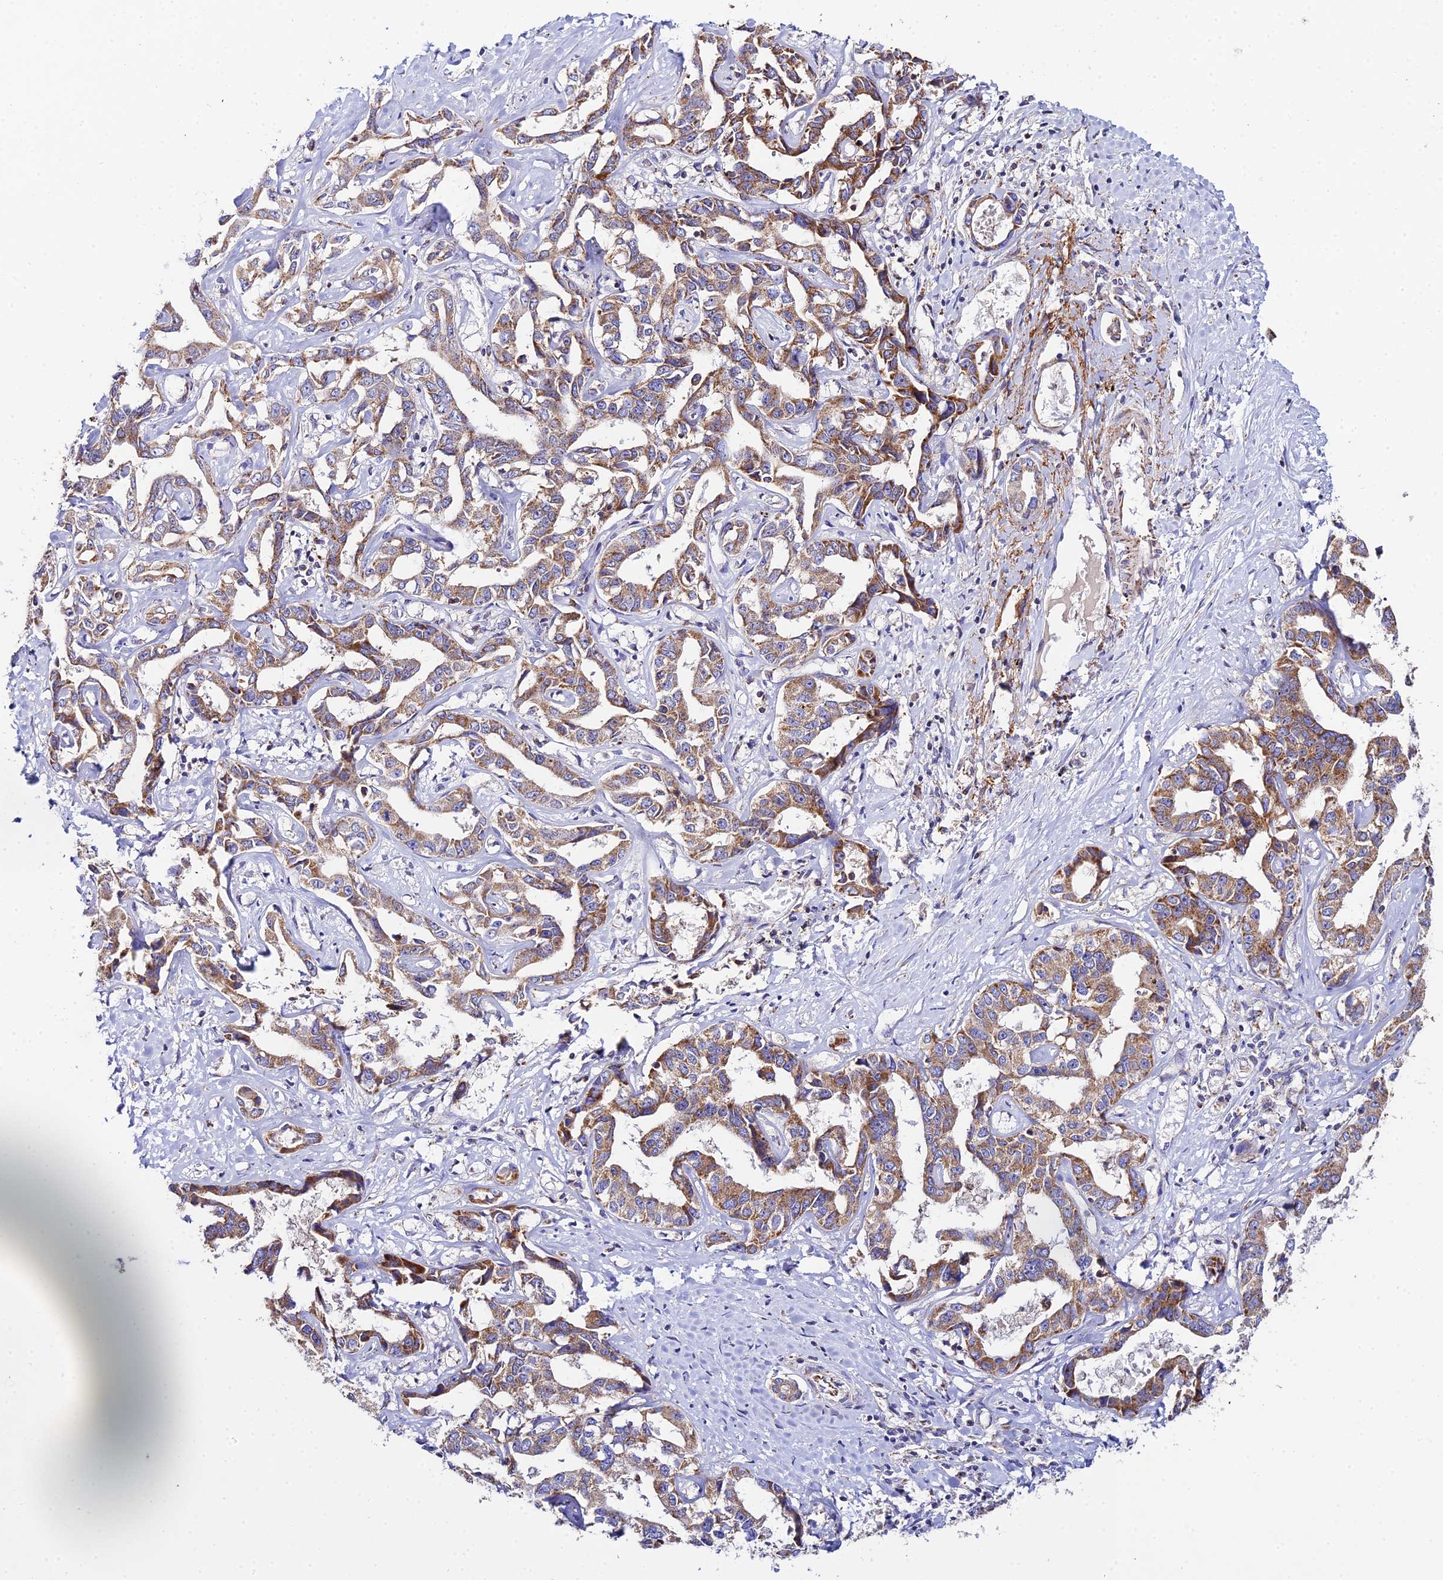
{"staining": {"intensity": "moderate", "quantity": ">75%", "location": "cytoplasmic/membranous"}, "tissue": "liver cancer", "cell_type": "Tumor cells", "image_type": "cancer", "snomed": [{"axis": "morphology", "description": "Cholangiocarcinoma"}, {"axis": "topography", "description": "Liver"}], "caption": "Immunohistochemical staining of human liver cancer (cholangiocarcinoma) displays medium levels of moderate cytoplasmic/membranous expression in about >75% of tumor cells.", "gene": "NIPSNAP3A", "patient": {"sex": "male", "age": 59}}